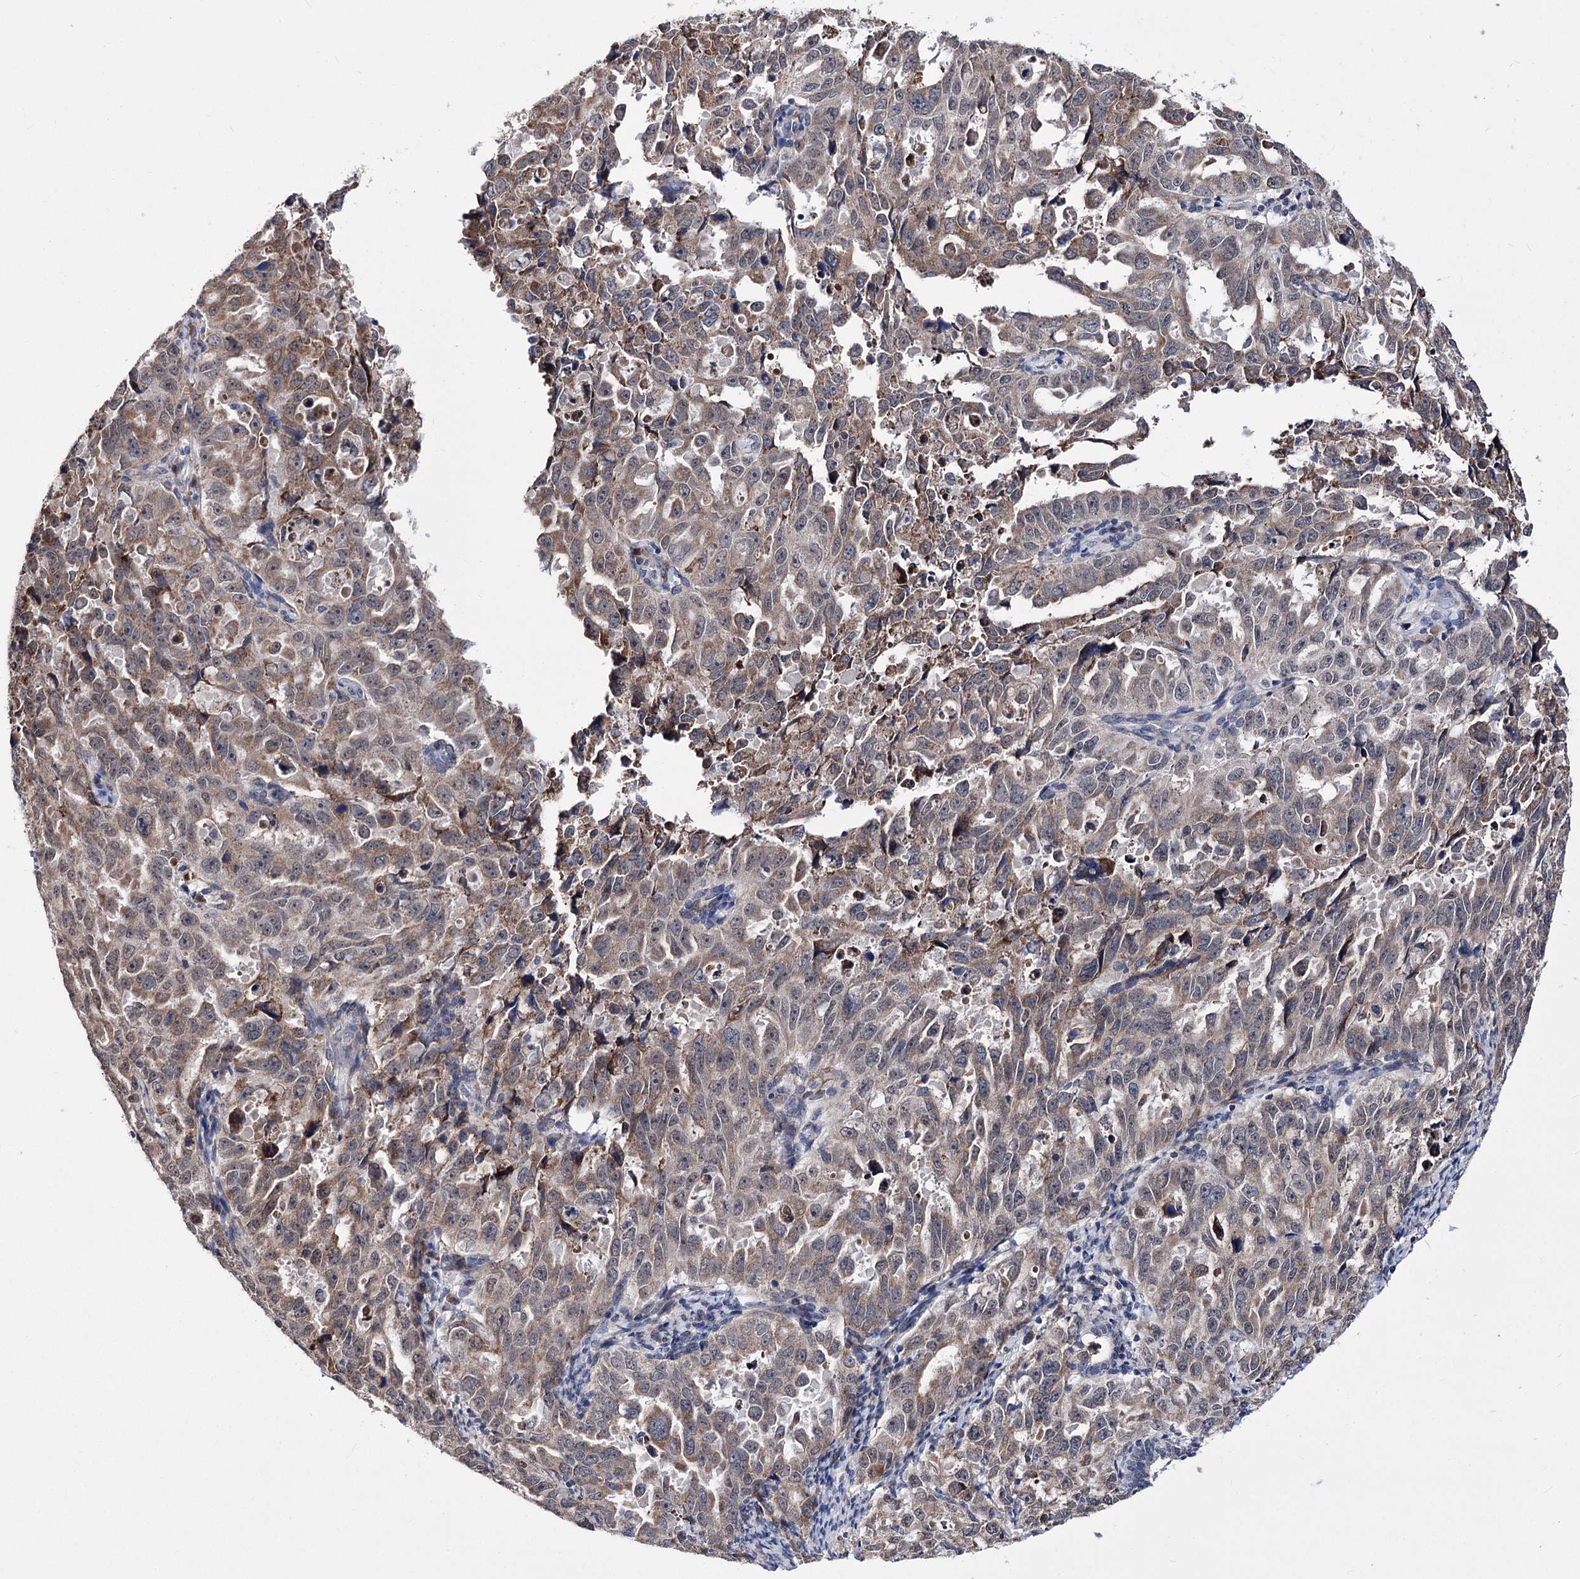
{"staining": {"intensity": "moderate", "quantity": "25%-75%", "location": "cytoplasmic/membranous"}, "tissue": "endometrial cancer", "cell_type": "Tumor cells", "image_type": "cancer", "snomed": [{"axis": "morphology", "description": "Adenocarcinoma, NOS"}, {"axis": "topography", "description": "Endometrium"}], "caption": "An immunohistochemistry (IHC) image of tumor tissue is shown. Protein staining in brown labels moderate cytoplasmic/membranous positivity in endometrial adenocarcinoma within tumor cells.", "gene": "PPRC1", "patient": {"sex": "female", "age": 65}}